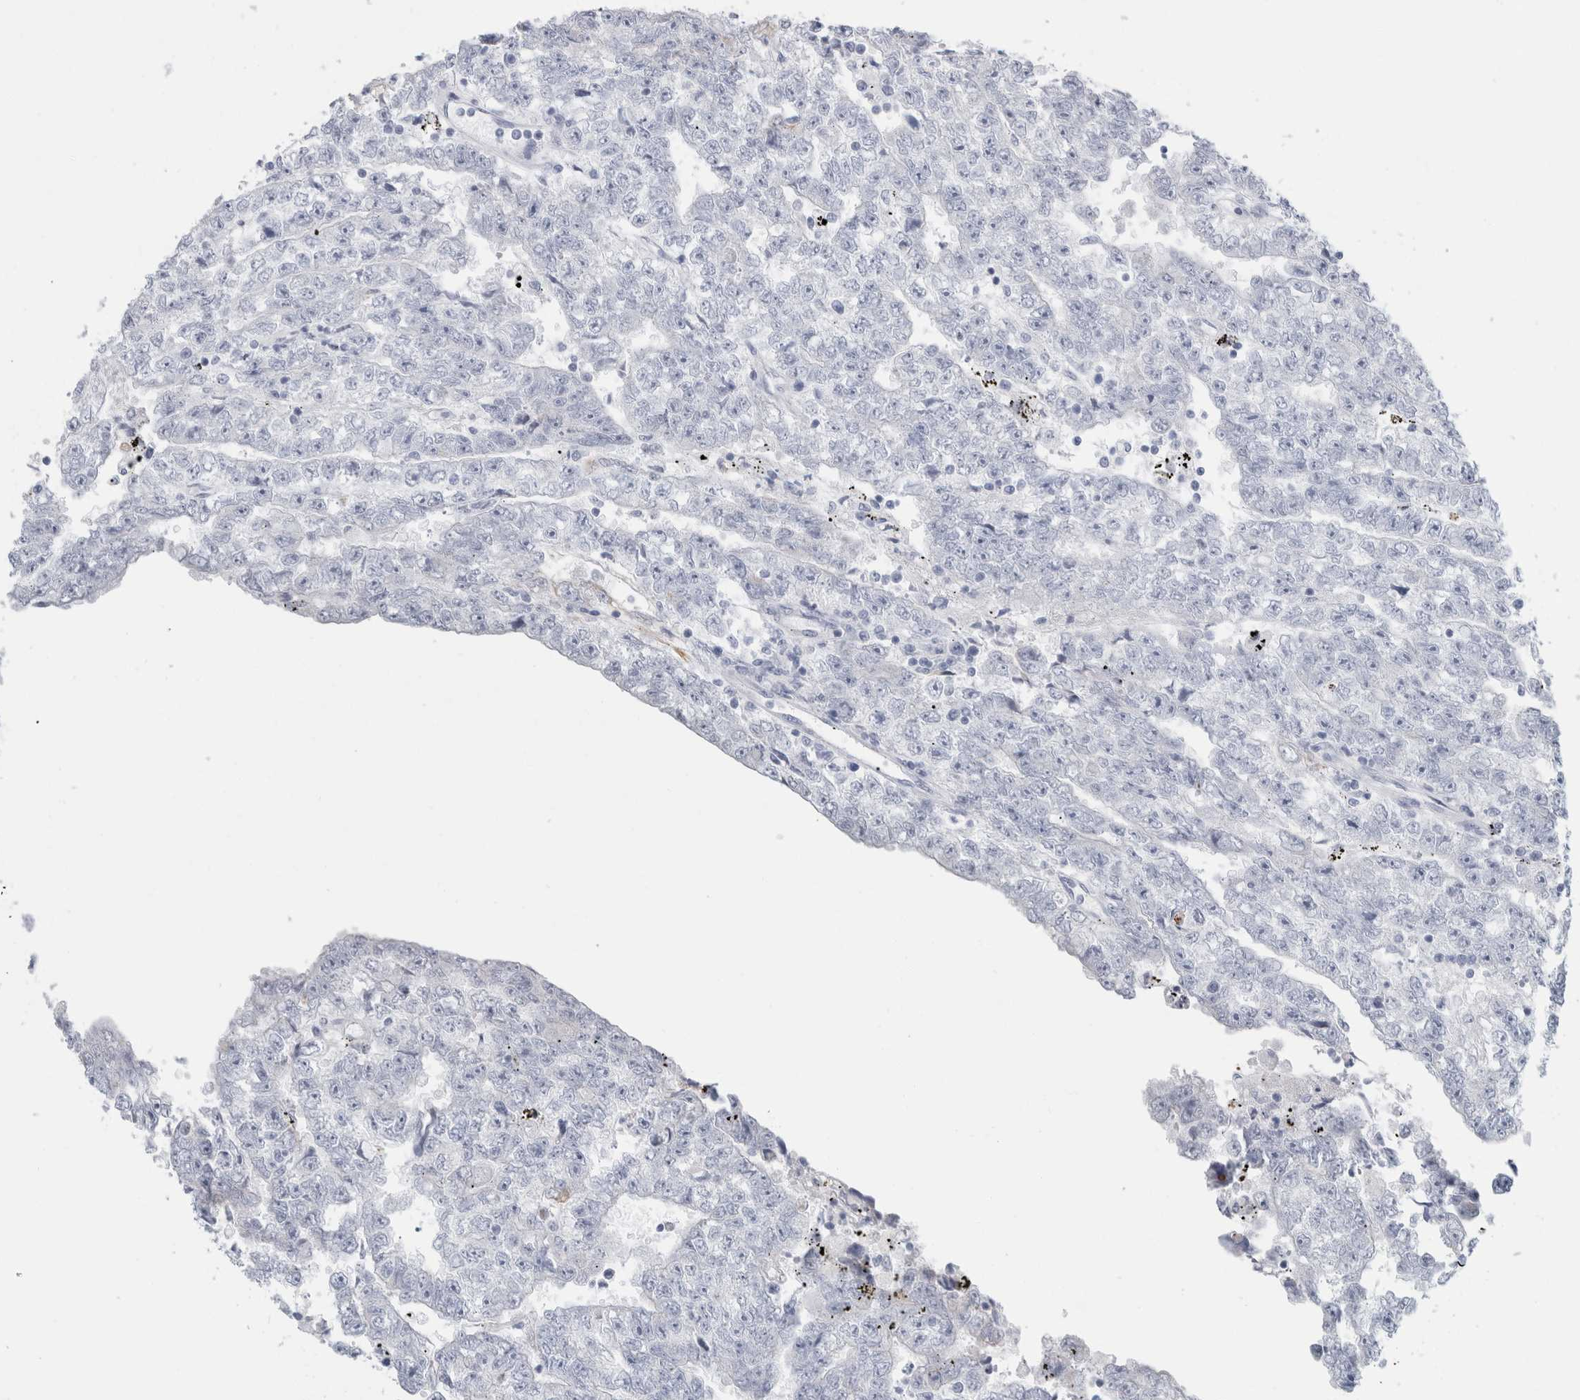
{"staining": {"intensity": "negative", "quantity": "none", "location": "none"}, "tissue": "testis cancer", "cell_type": "Tumor cells", "image_type": "cancer", "snomed": [{"axis": "morphology", "description": "Carcinoma, Embryonal, NOS"}, {"axis": "topography", "description": "Testis"}], "caption": "Immunohistochemistry image of neoplastic tissue: human testis cancer (embryonal carcinoma) stained with DAB demonstrates no significant protein staining in tumor cells.", "gene": "RPH3AL", "patient": {"sex": "male", "age": 25}}